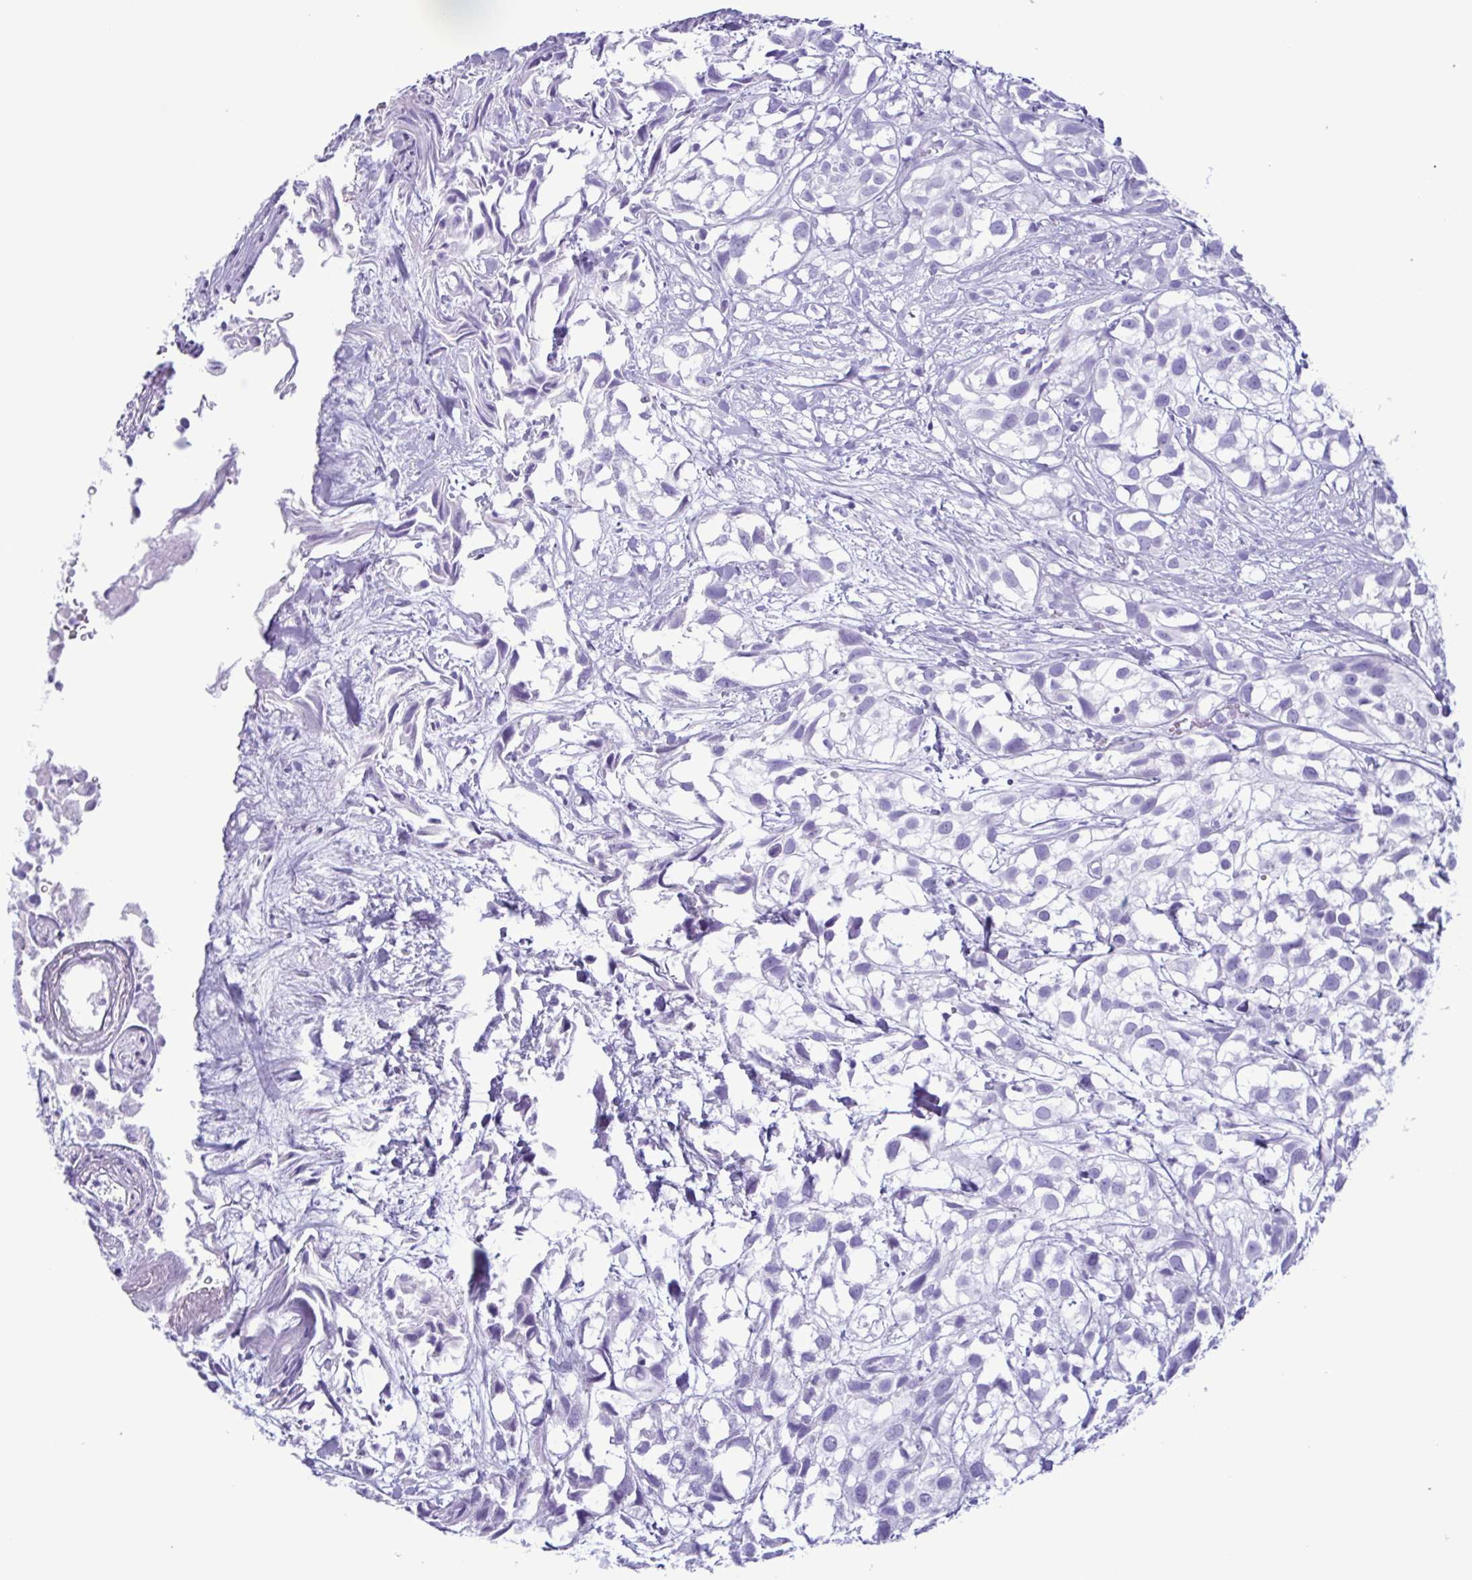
{"staining": {"intensity": "negative", "quantity": "none", "location": "none"}, "tissue": "urothelial cancer", "cell_type": "Tumor cells", "image_type": "cancer", "snomed": [{"axis": "morphology", "description": "Urothelial carcinoma, High grade"}, {"axis": "topography", "description": "Urinary bladder"}], "caption": "Urothelial cancer was stained to show a protein in brown. There is no significant staining in tumor cells.", "gene": "LTF", "patient": {"sex": "male", "age": 56}}